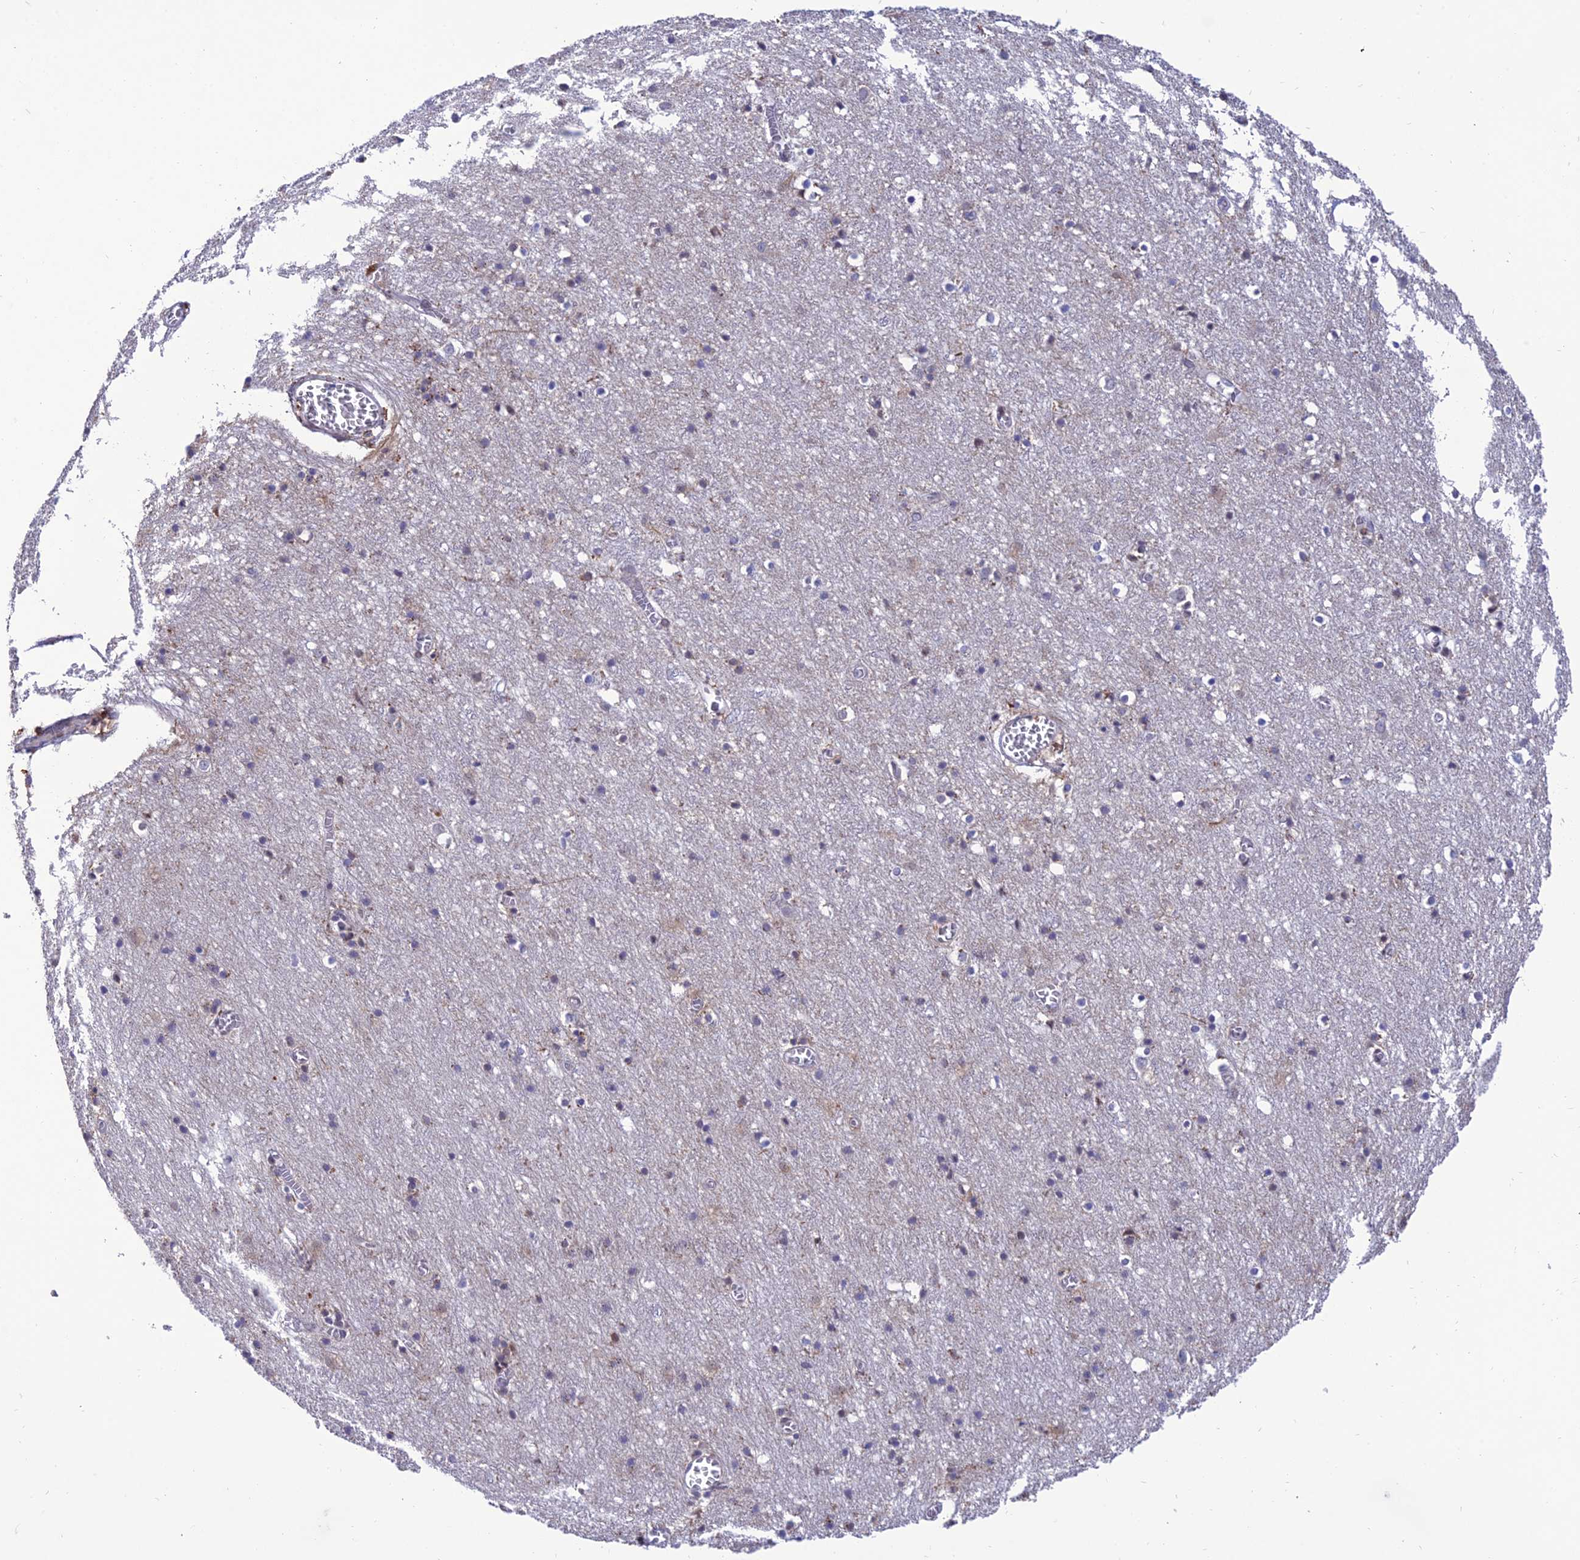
{"staining": {"intensity": "negative", "quantity": "none", "location": "none"}, "tissue": "cerebral cortex", "cell_type": "Endothelial cells", "image_type": "normal", "snomed": [{"axis": "morphology", "description": "Normal tissue, NOS"}, {"axis": "topography", "description": "Cerebral cortex"}], "caption": "Immunohistochemistry (IHC) of normal human cerebral cortex shows no positivity in endothelial cells. The staining is performed using DAB brown chromogen with nuclei counter-stained in using hematoxylin.", "gene": "FAM76A", "patient": {"sex": "female", "age": 64}}